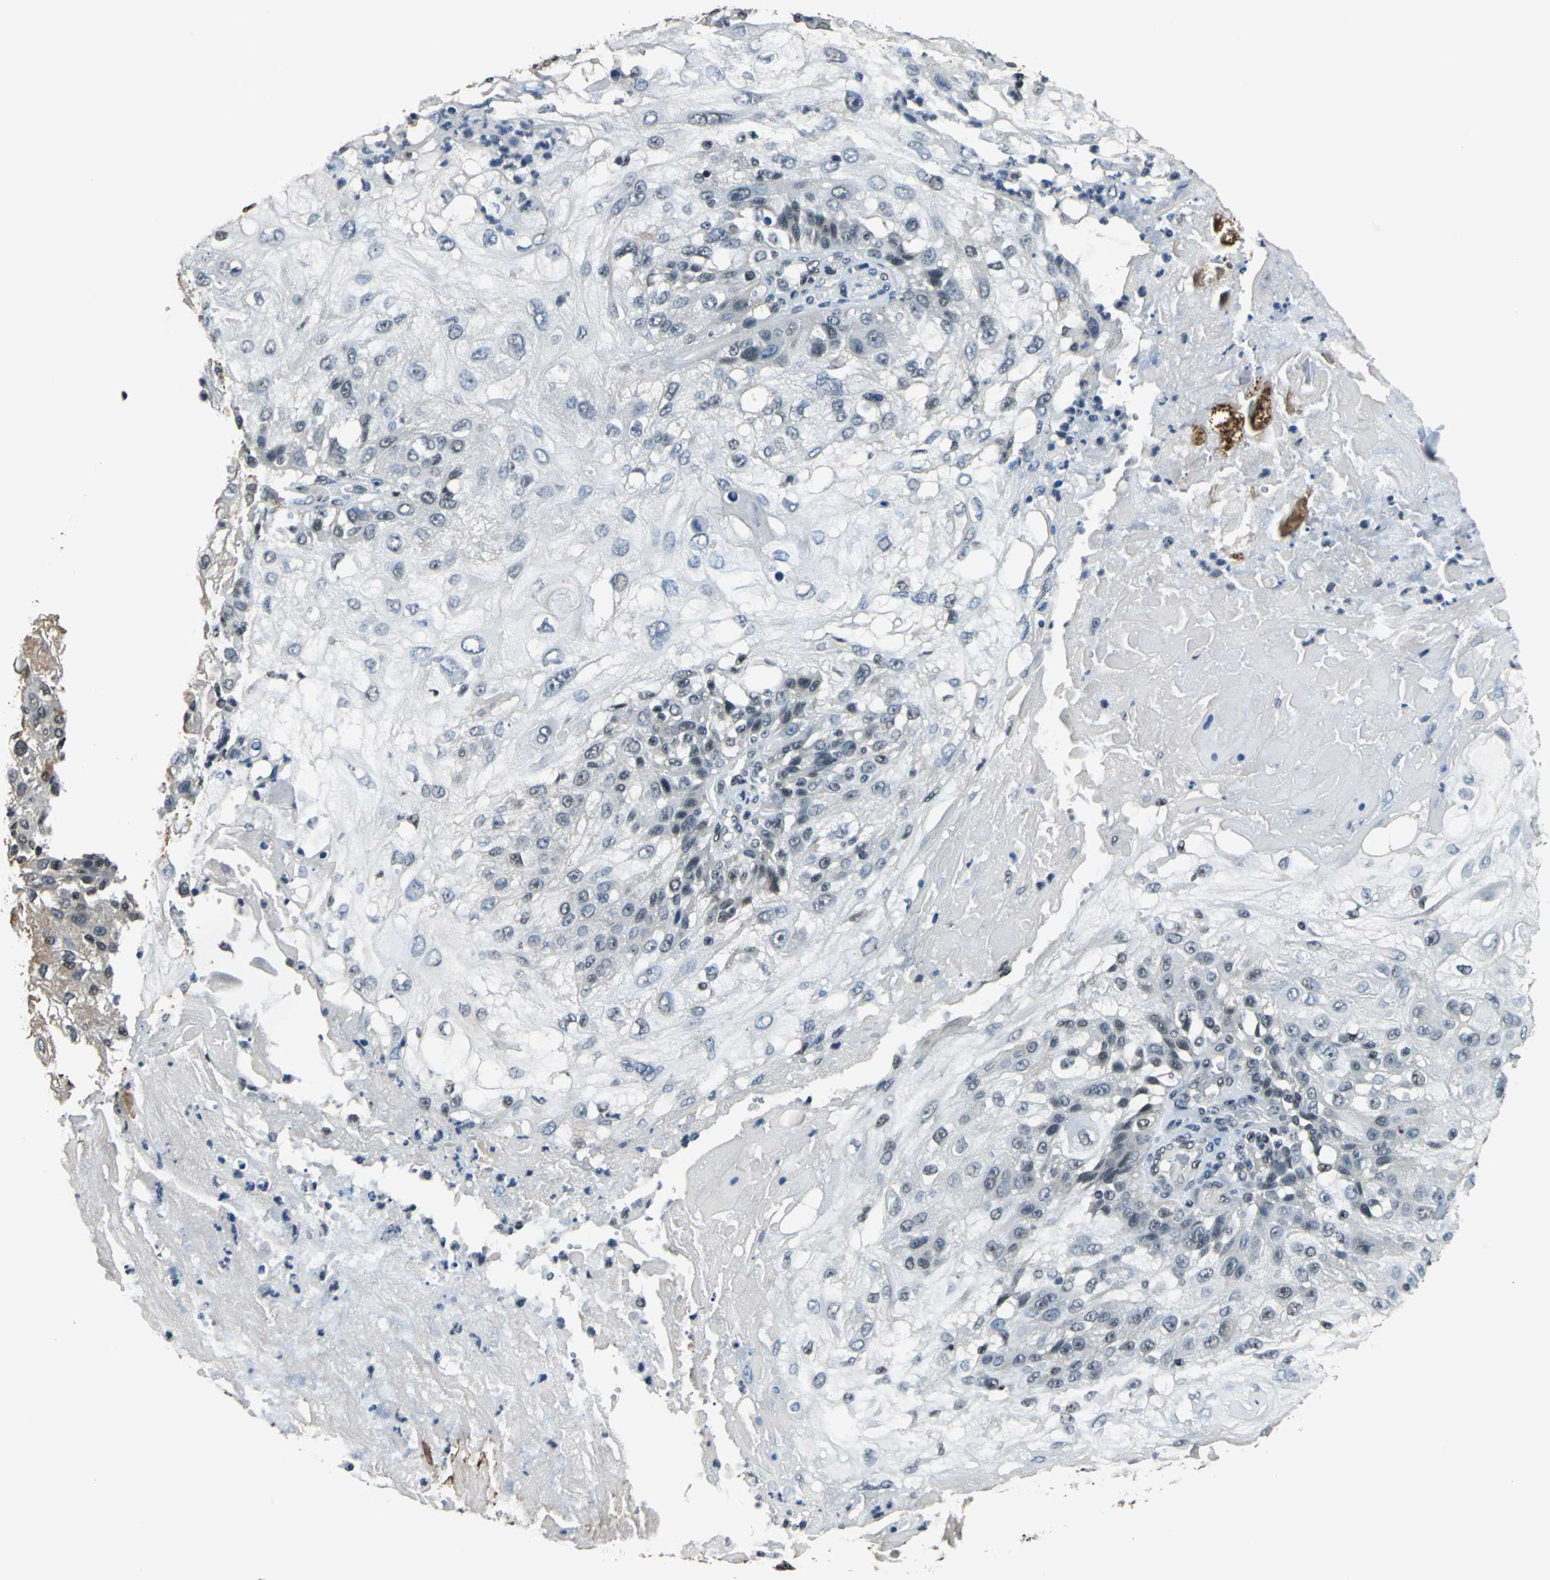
{"staining": {"intensity": "moderate", "quantity": "25%-75%", "location": "cytoplasmic/membranous,nuclear"}, "tissue": "skin cancer", "cell_type": "Tumor cells", "image_type": "cancer", "snomed": [{"axis": "morphology", "description": "Normal tissue, NOS"}, {"axis": "morphology", "description": "Squamous cell carcinoma, NOS"}, {"axis": "topography", "description": "Skin"}], "caption": "IHC of human skin cancer demonstrates medium levels of moderate cytoplasmic/membranous and nuclear staining in about 25%-75% of tumor cells.", "gene": "RBM14", "patient": {"sex": "female", "age": 83}}